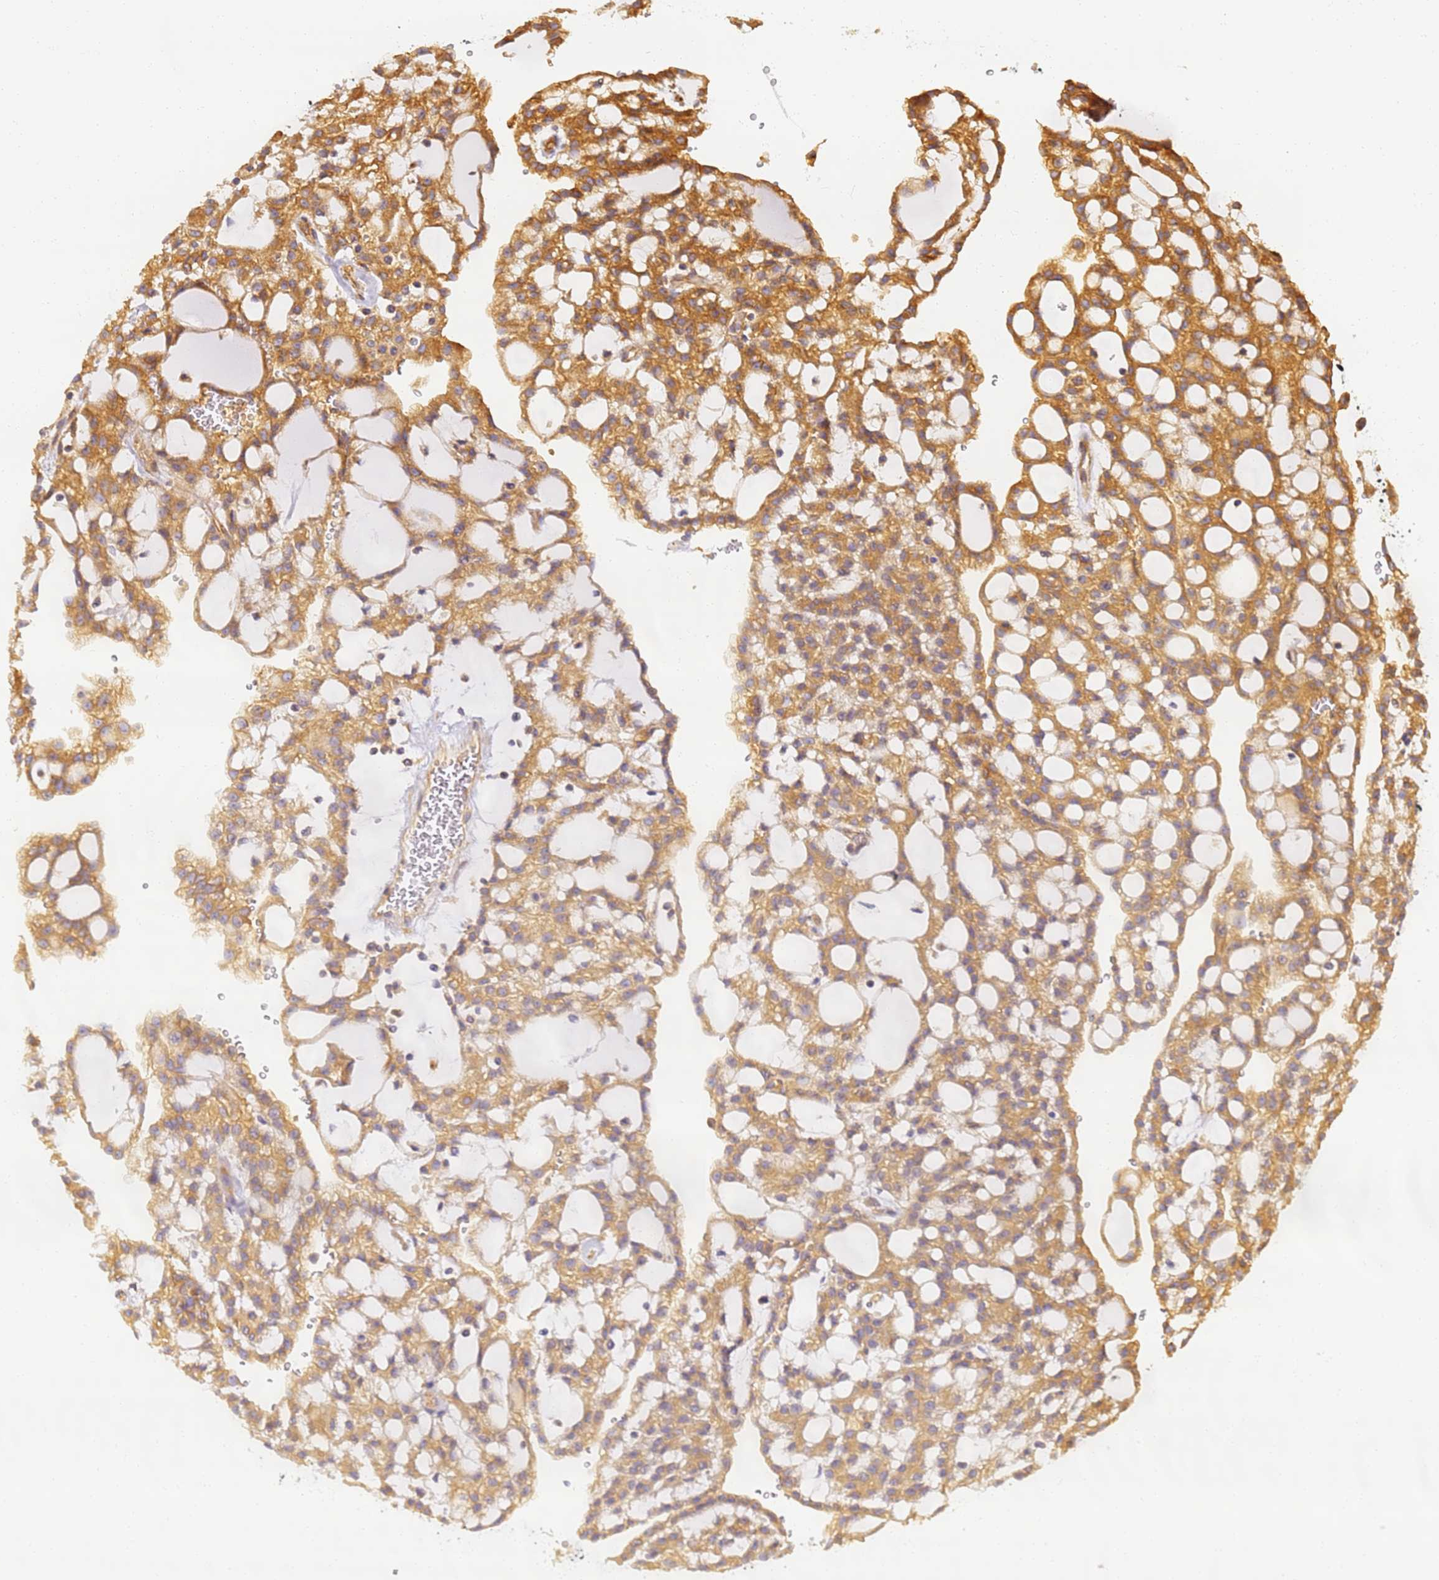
{"staining": {"intensity": "strong", "quantity": ">75%", "location": "cytoplasmic/membranous"}, "tissue": "renal cancer", "cell_type": "Tumor cells", "image_type": "cancer", "snomed": [{"axis": "morphology", "description": "Adenocarcinoma, NOS"}, {"axis": "topography", "description": "Kidney"}], "caption": "An image of human renal adenocarcinoma stained for a protein exhibits strong cytoplasmic/membranous brown staining in tumor cells. The staining was performed using DAB to visualize the protein expression in brown, while the nuclei were stained in blue with hematoxylin (Magnification: 20x).", "gene": "DYNC1I2", "patient": {"sex": "male", "age": 63}}